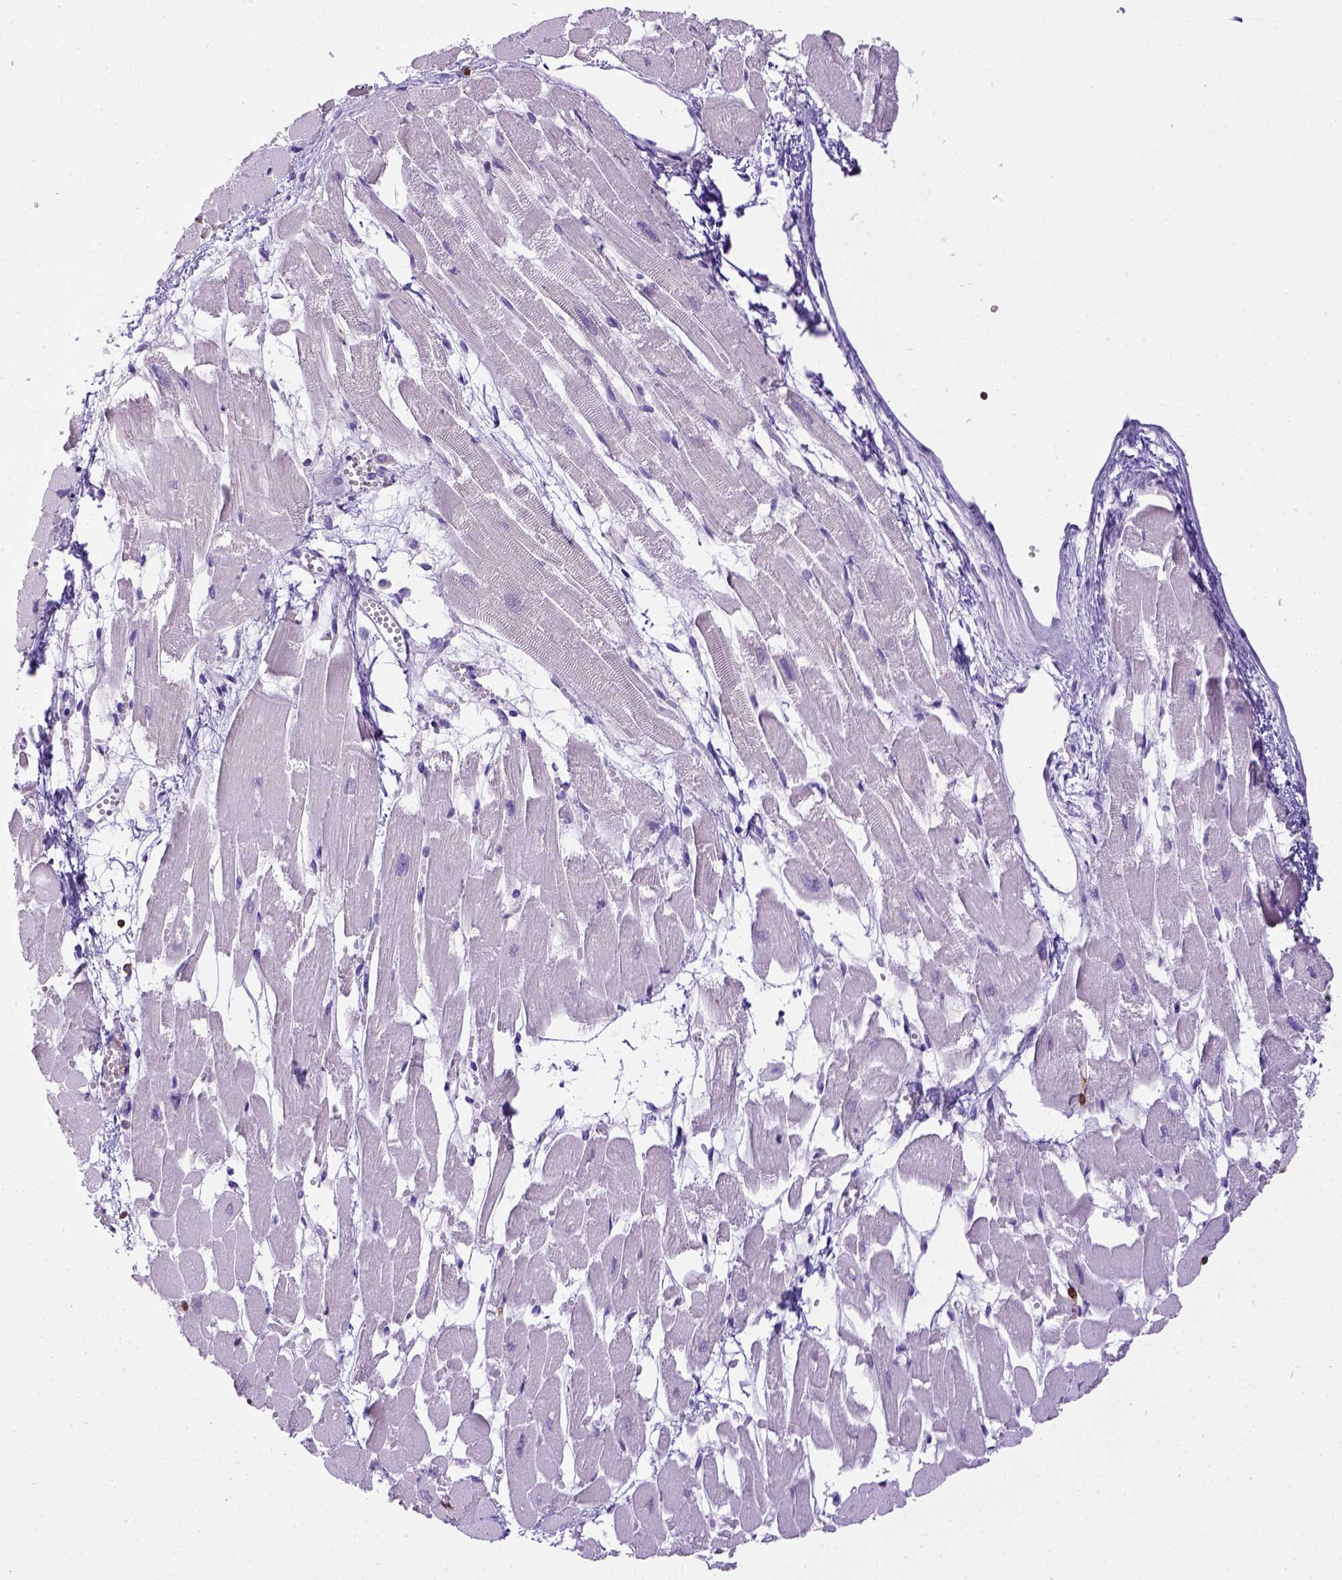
{"staining": {"intensity": "negative", "quantity": "none", "location": "none"}, "tissue": "heart muscle", "cell_type": "Cardiomyocytes", "image_type": "normal", "snomed": [{"axis": "morphology", "description": "Normal tissue, NOS"}, {"axis": "topography", "description": "Heart"}], "caption": "IHC micrograph of unremarkable heart muscle: human heart muscle stained with DAB (3,3'-diaminobenzidine) reveals no significant protein staining in cardiomyocytes.", "gene": "CD3E", "patient": {"sex": "female", "age": 52}}